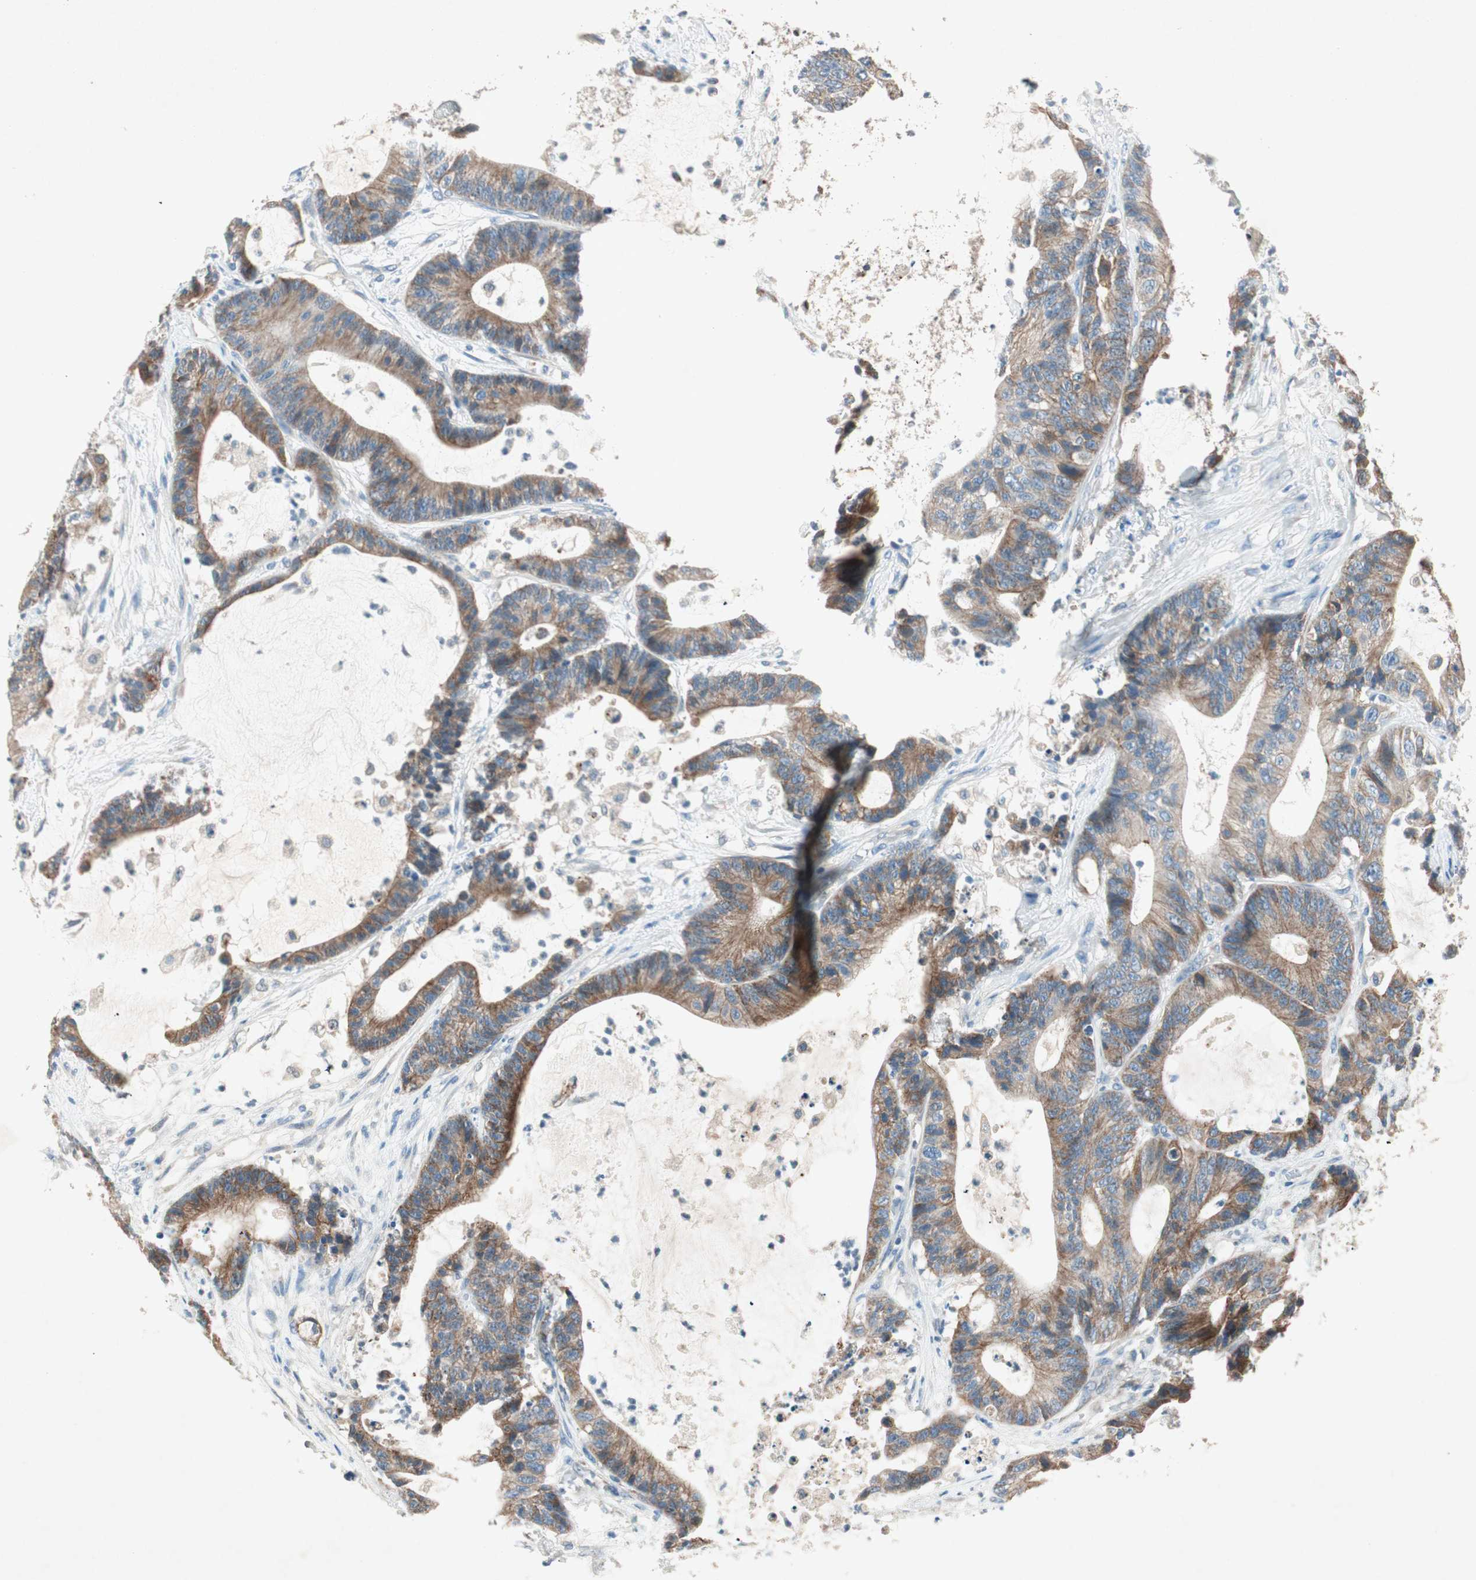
{"staining": {"intensity": "weak", "quantity": ">75%", "location": "cytoplasmic/membranous"}, "tissue": "colorectal cancer", "cell_type": "Tumor cells", "image_type": "cancer", "snomed": [{"axis": "morphology", "description": "Adenocarcinoma, NOS"}, {"axis": "topography", "description": "Colon"}], "caption": "This histopathology image demonstrates adenocarcinoma (colorectal) stained with immunohistochemistry to label a protein in brown. The cytoplasmic/membranous of tumor cells show weak positivity for the protein. Nuclei are counter-stained blue.", "gene": "NKAIN1", "patient": {"sex": "female", "age": 84}}